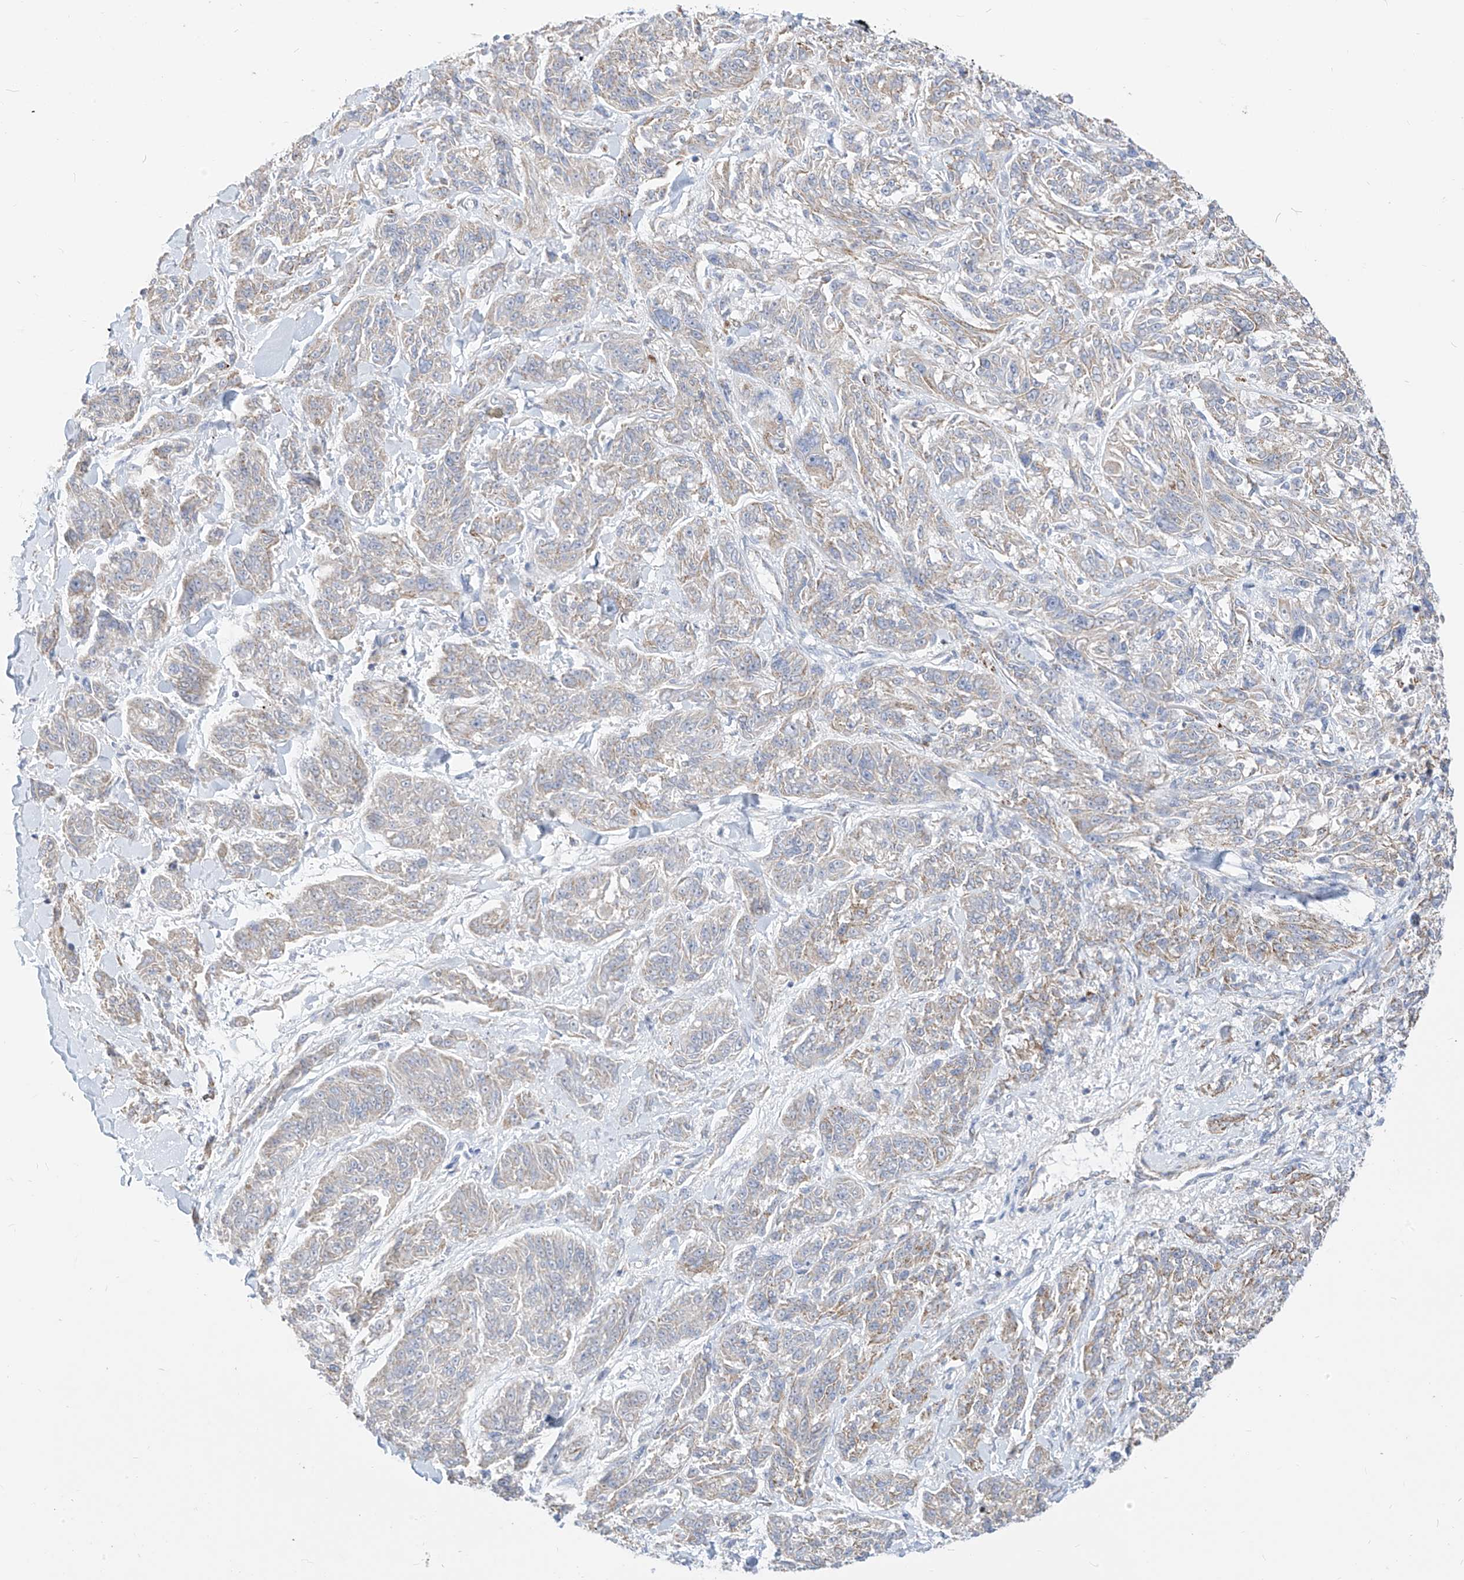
{"staining": {"intensity": "weak", "quantity": "25%-75%", "location": "cytoplasmic/membranous"}, "tissue": "melanoma", "cell_type": "Tumor cells", "image_type": "cancer", "snomed": [{"axis": "morphology", "description": "Malignant melanoma, NOS"}, {"axis": "topography", "description": "Skin"}], "caption": "Brown immunohistochemical staining in melanoma reveals weak cytoplasmic/membranous expression in about 25%-75% of tumor cells.", "gene": "RASA2", "patient": {"sex": "male", "age": 53}}